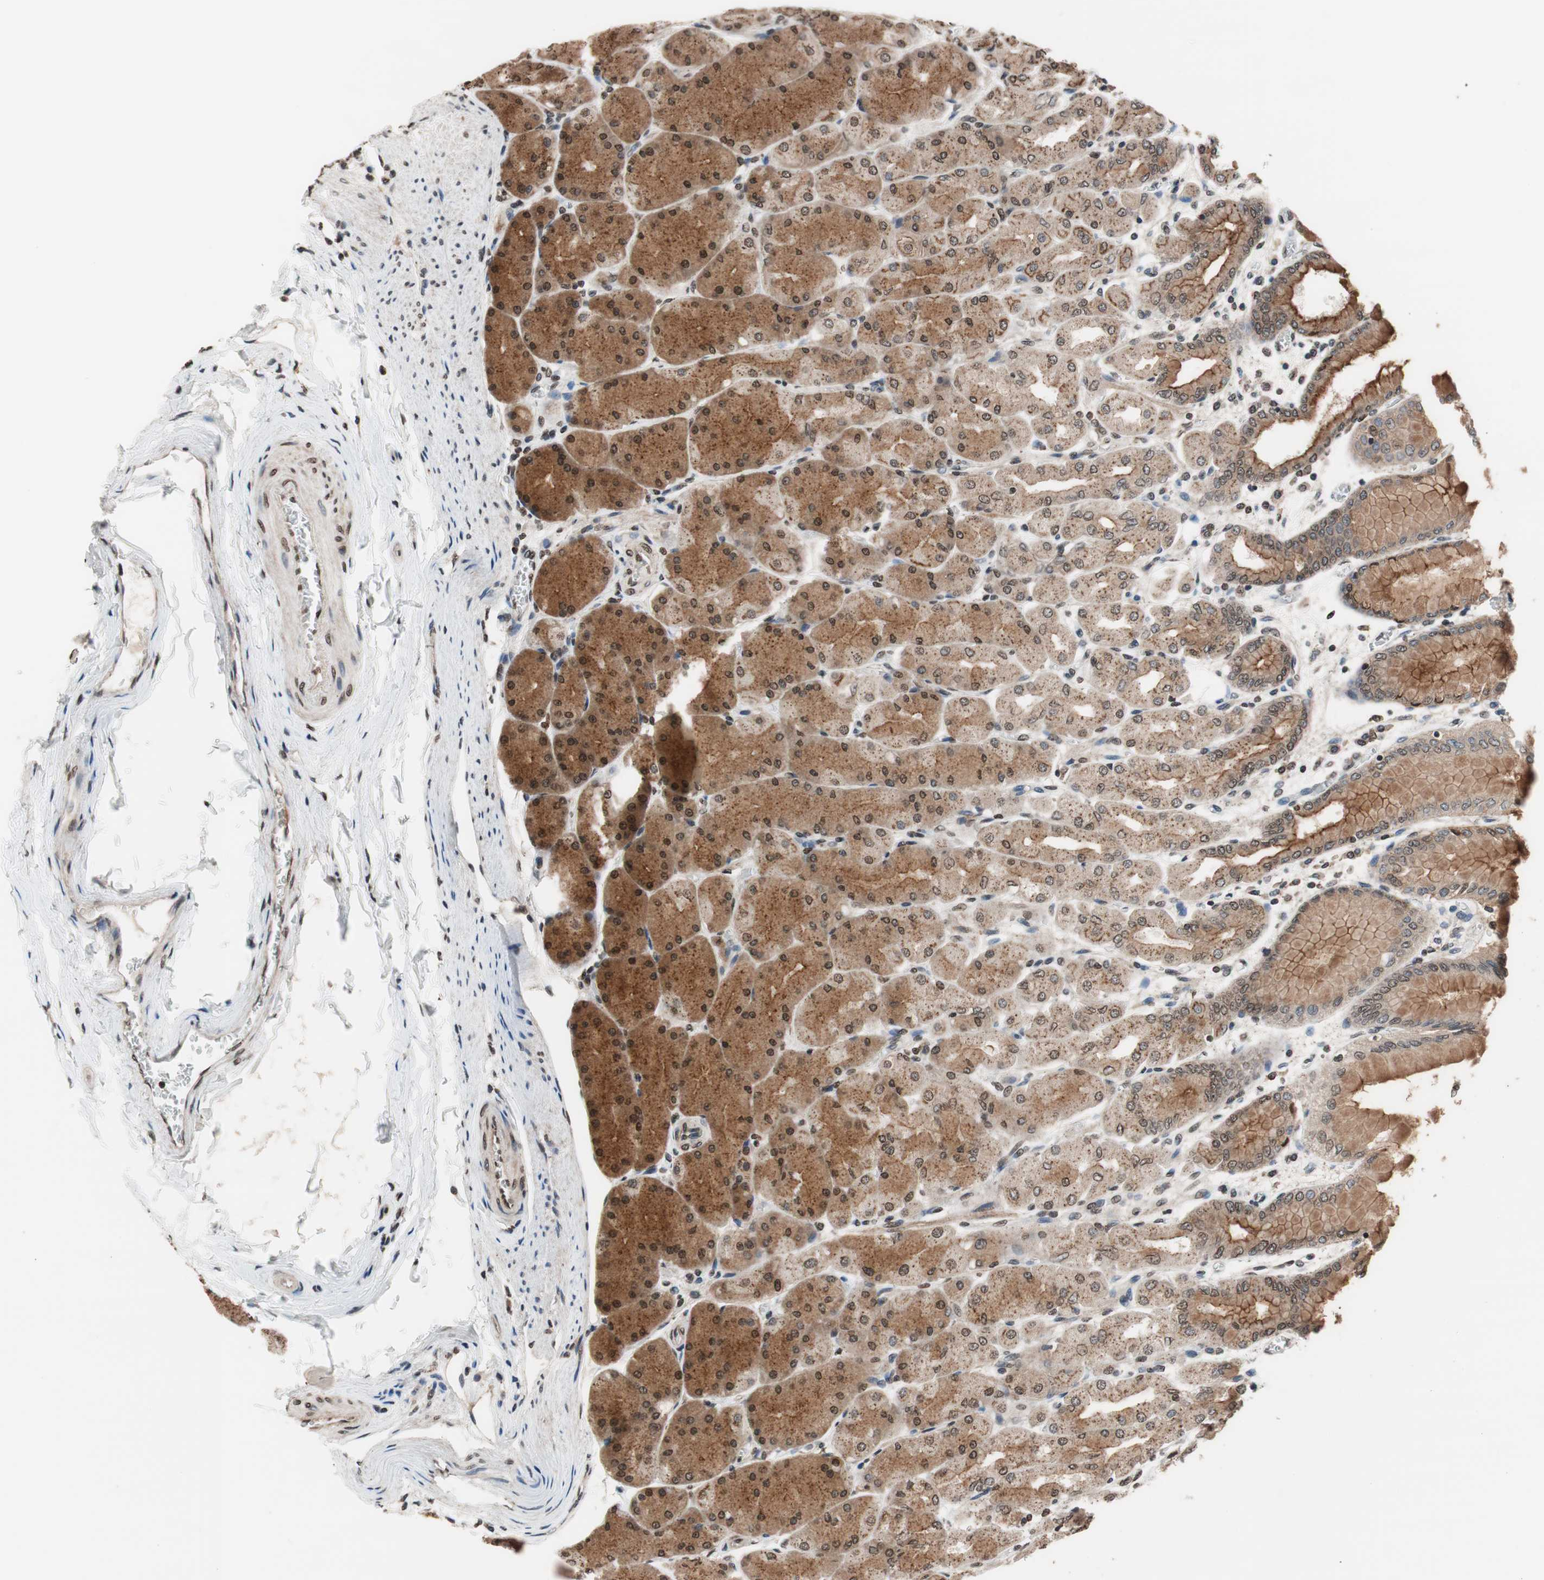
{"staining": {"intensity": "moderate", "quantity": ">75%", "location": "cytoplasmic/membranous,nuclear"}, "tissue": "stomach", "cell_type": "Glandular cells", "image_type": "normal", "snomed": [{"axis": "morphology", "description": "Normal tissue, NOS"}, {"axis": "topography", "description": "Stomach, upper"}], "caption": "A brown stain shows moderate cytoplasmic/membranous,nuclear staining of a protein in glandular cells of unremarkable human stomach. (Stains: DAB in brown, nuclei in blue, Microscopy: brightfield microscopy at high magnification).", "gene": "RFC1", "patient": {"sex": "female", "age": 56}}